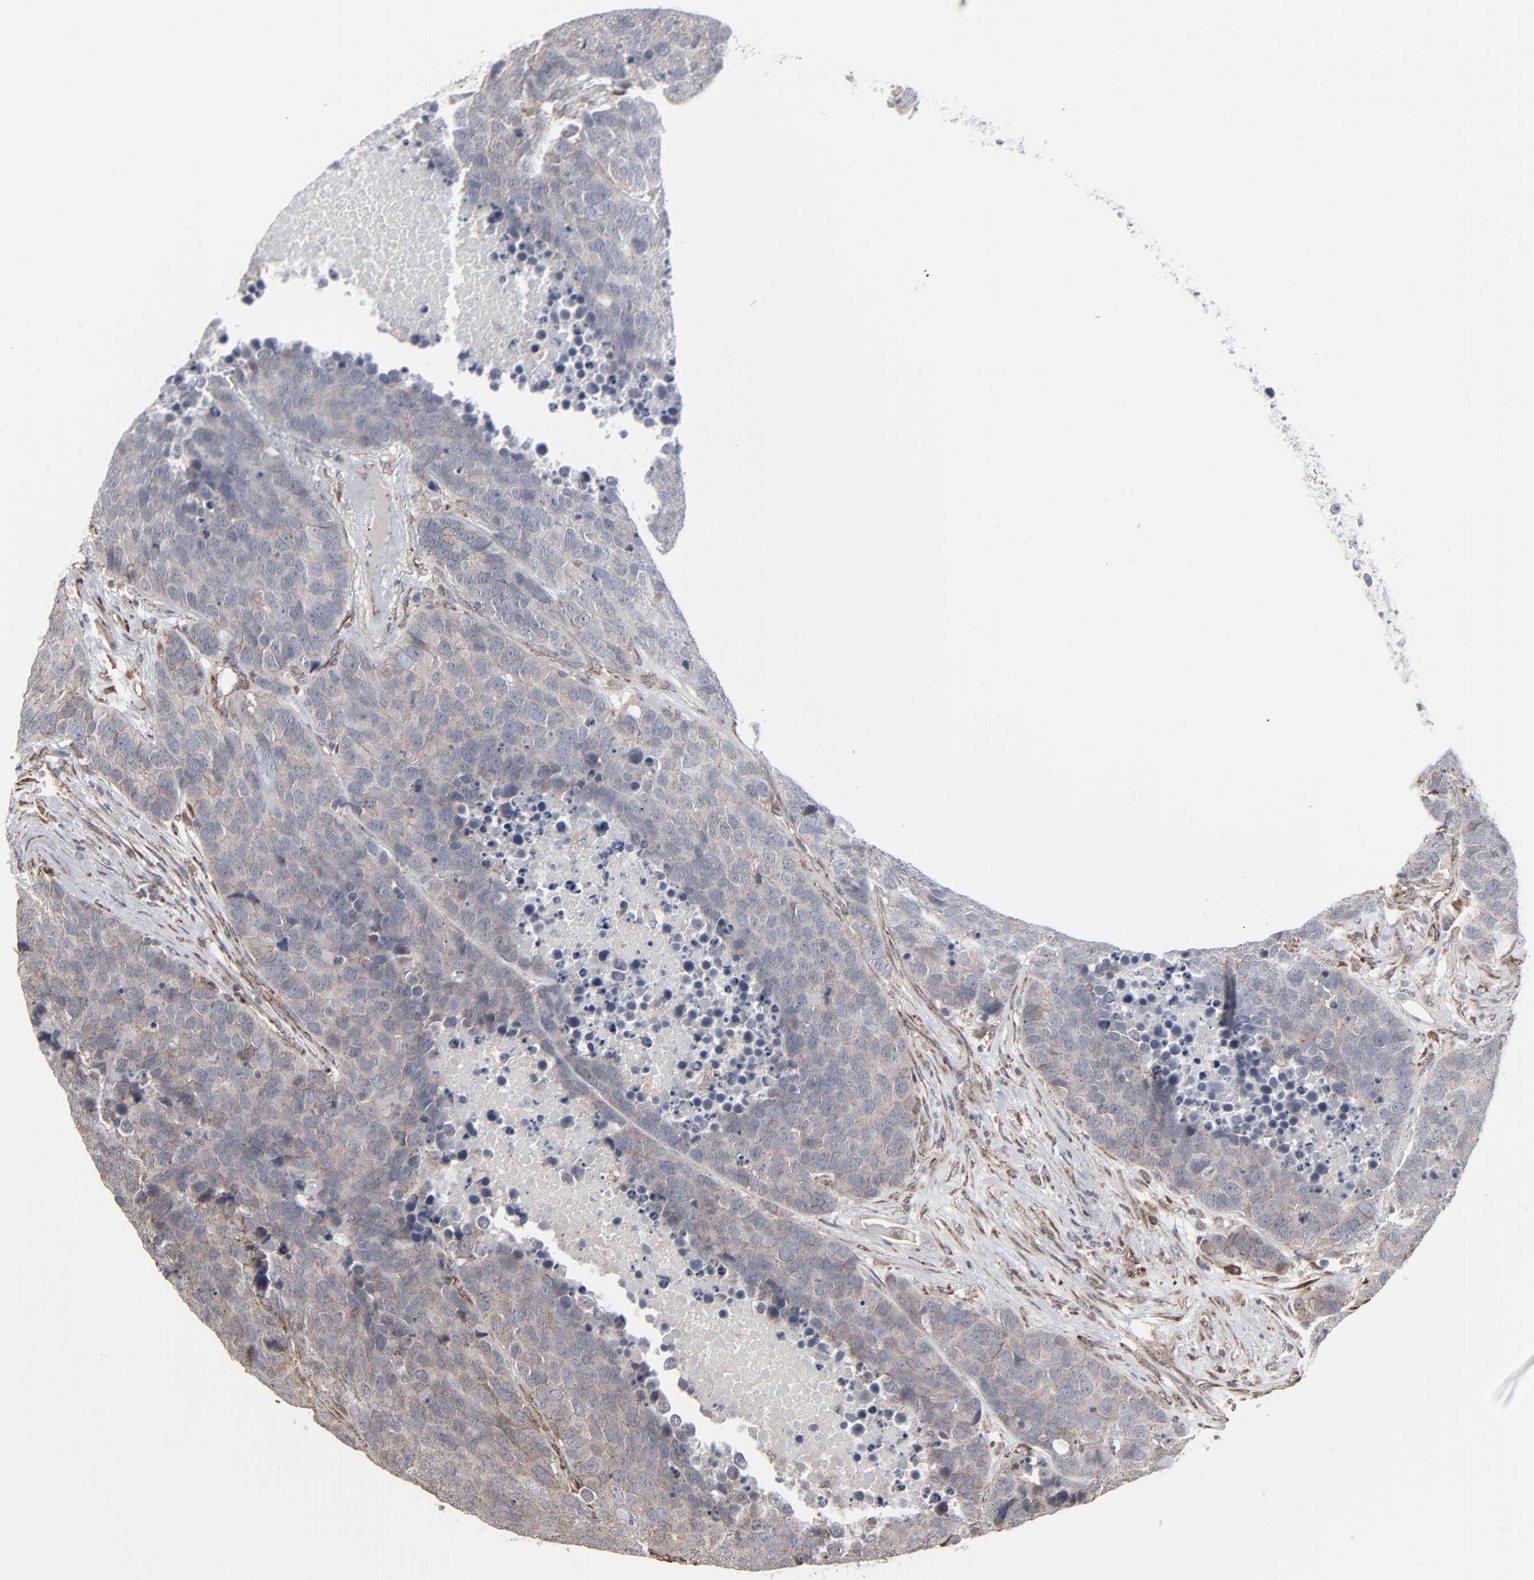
{"staining": {"intensity": "weak", "quantity": ">75%", "location": "cytoplasmic/membranous"}, "tissue": "carcinoid", "cell_type": "Tumor cells", "image_type": "cancer", "snomed": [{"axis": "morphology", "description": "Carcinoid, malignant, NOS"}, {"axis": "topography", "description": "Lung"}], "caption": "Protein expression by immunohistochemistry exhibits weak cytoplasmic/membranous staining in about >75% of tumor cells in carcinoid (malignant). (brown staining indicates protein expression, while blue staining denotes nuclei).", "gene": "CTNND1", "patient": {"sex": "male", "age": 60}}